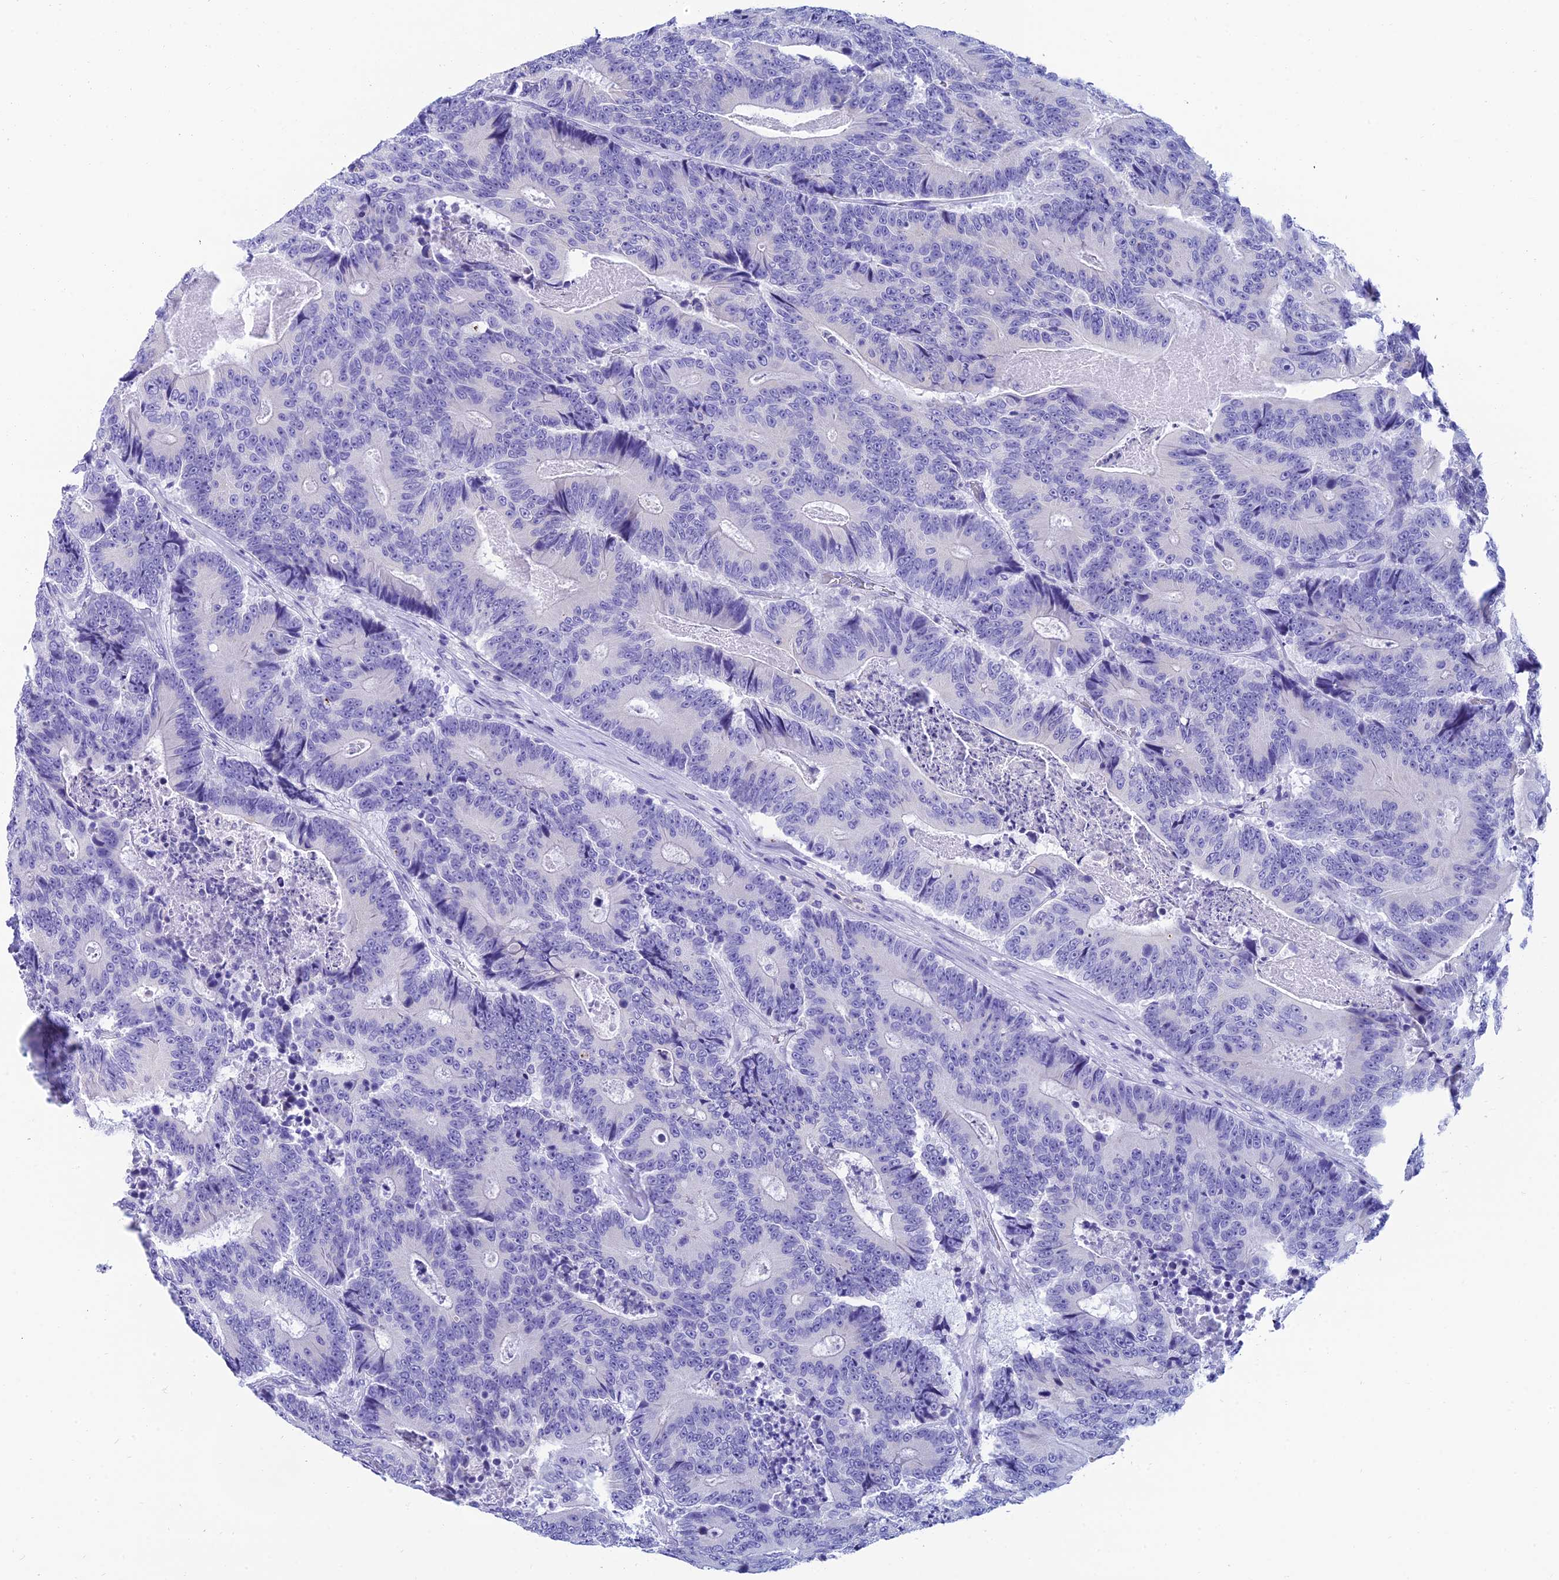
{"staining": {"intensity": "negative", "quantity": "none", "location": "none"}, "tissue": "colorectal cancer", "cell_type": "Tumor cells", "image_type": "cancer", "snomed": [{"axis": "morphology", "description": "Adenocarcinoma, NOS"}, {"axis": "topography", "description": "Colon"}], "caption": "IHC micrograph of human adenocarcinoma (colorectal) stained for a protein (brown), which exhibits no expression in tumor cells.", "gene": "REEP4", "patient": {"sex": "male", "age": 83}}